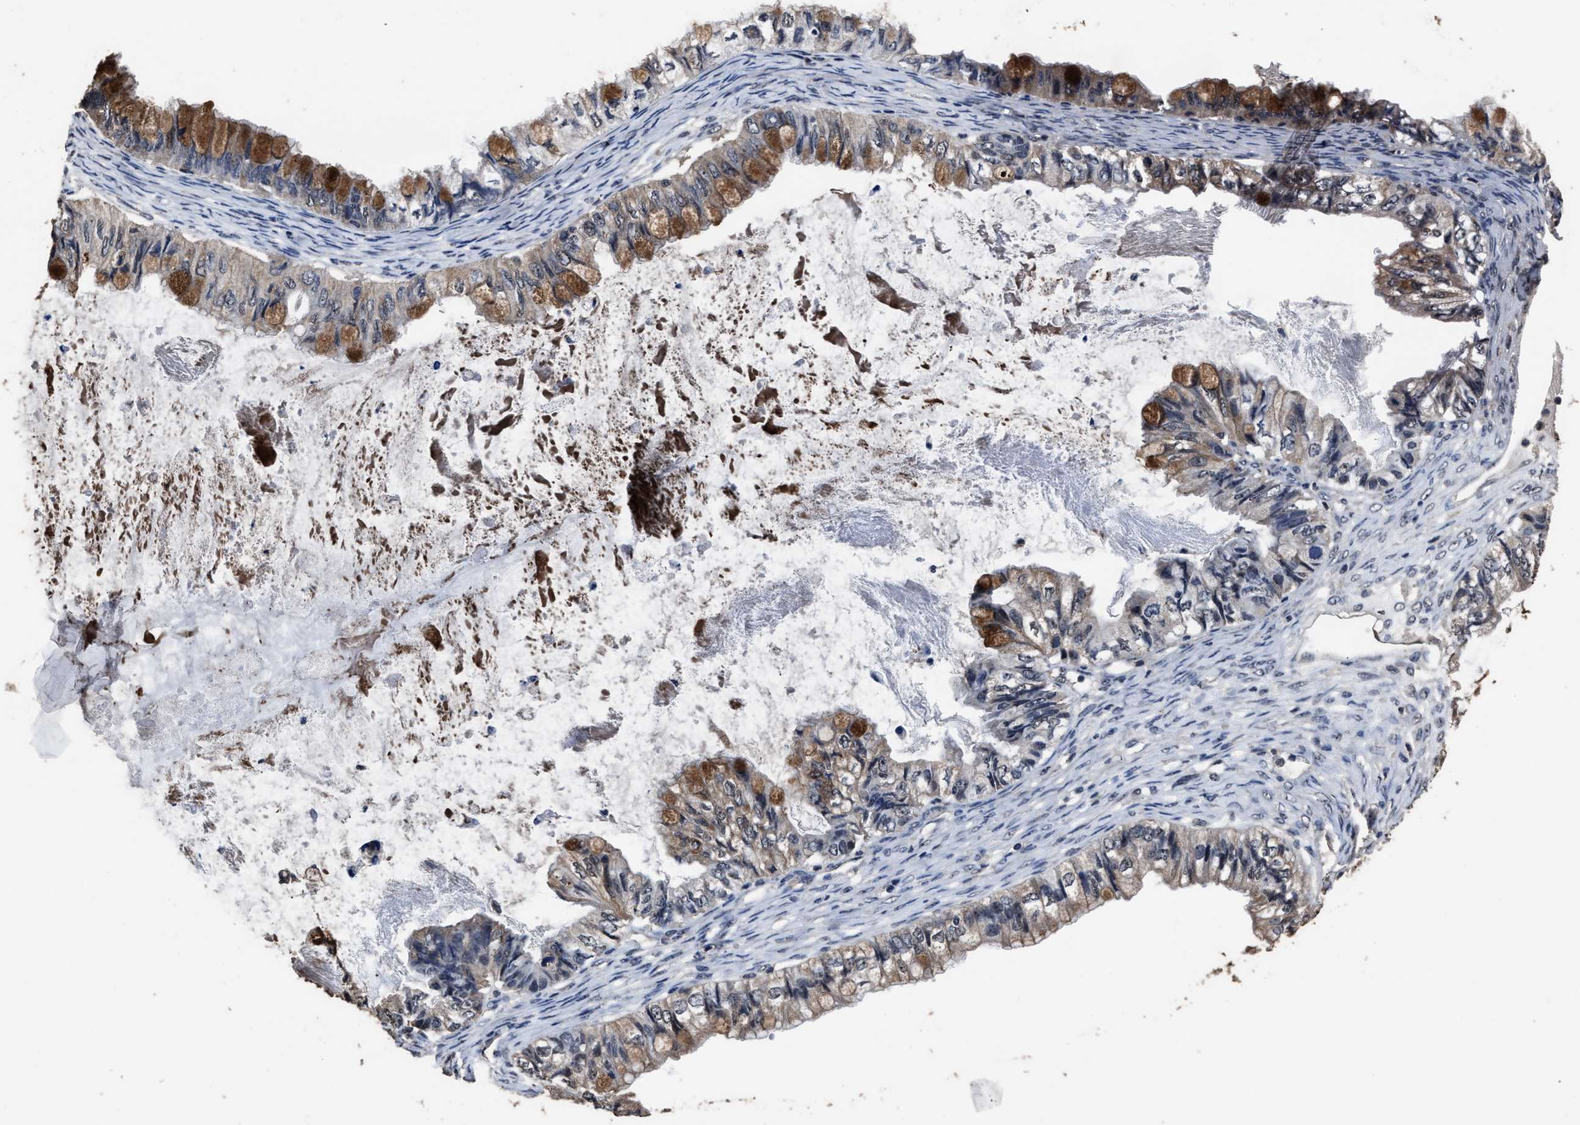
{"staining": {"intensity": "moderate", "quantity": "25%-75%", "location": "cytoplasmic/membranous"}, "tissue": "ovarian cancer", "cell_type": "Tumor cells", "image_type": "cancer", "snomed": [{"axis": "morphology", "description": "Cystadenocarcinoma, mucinous, NOS"}, {"axis": "topography", "description": "Ovary"}], "caption": "Tumor cells exhibit medium levels of moderate cytoplasmic/membranous staining in approximately 25%-75% of cells in ovarian mucinous cystadenocarcinoma.", "gene": "RSBN1L", "patient": {"sex": "female", "age": 80}}